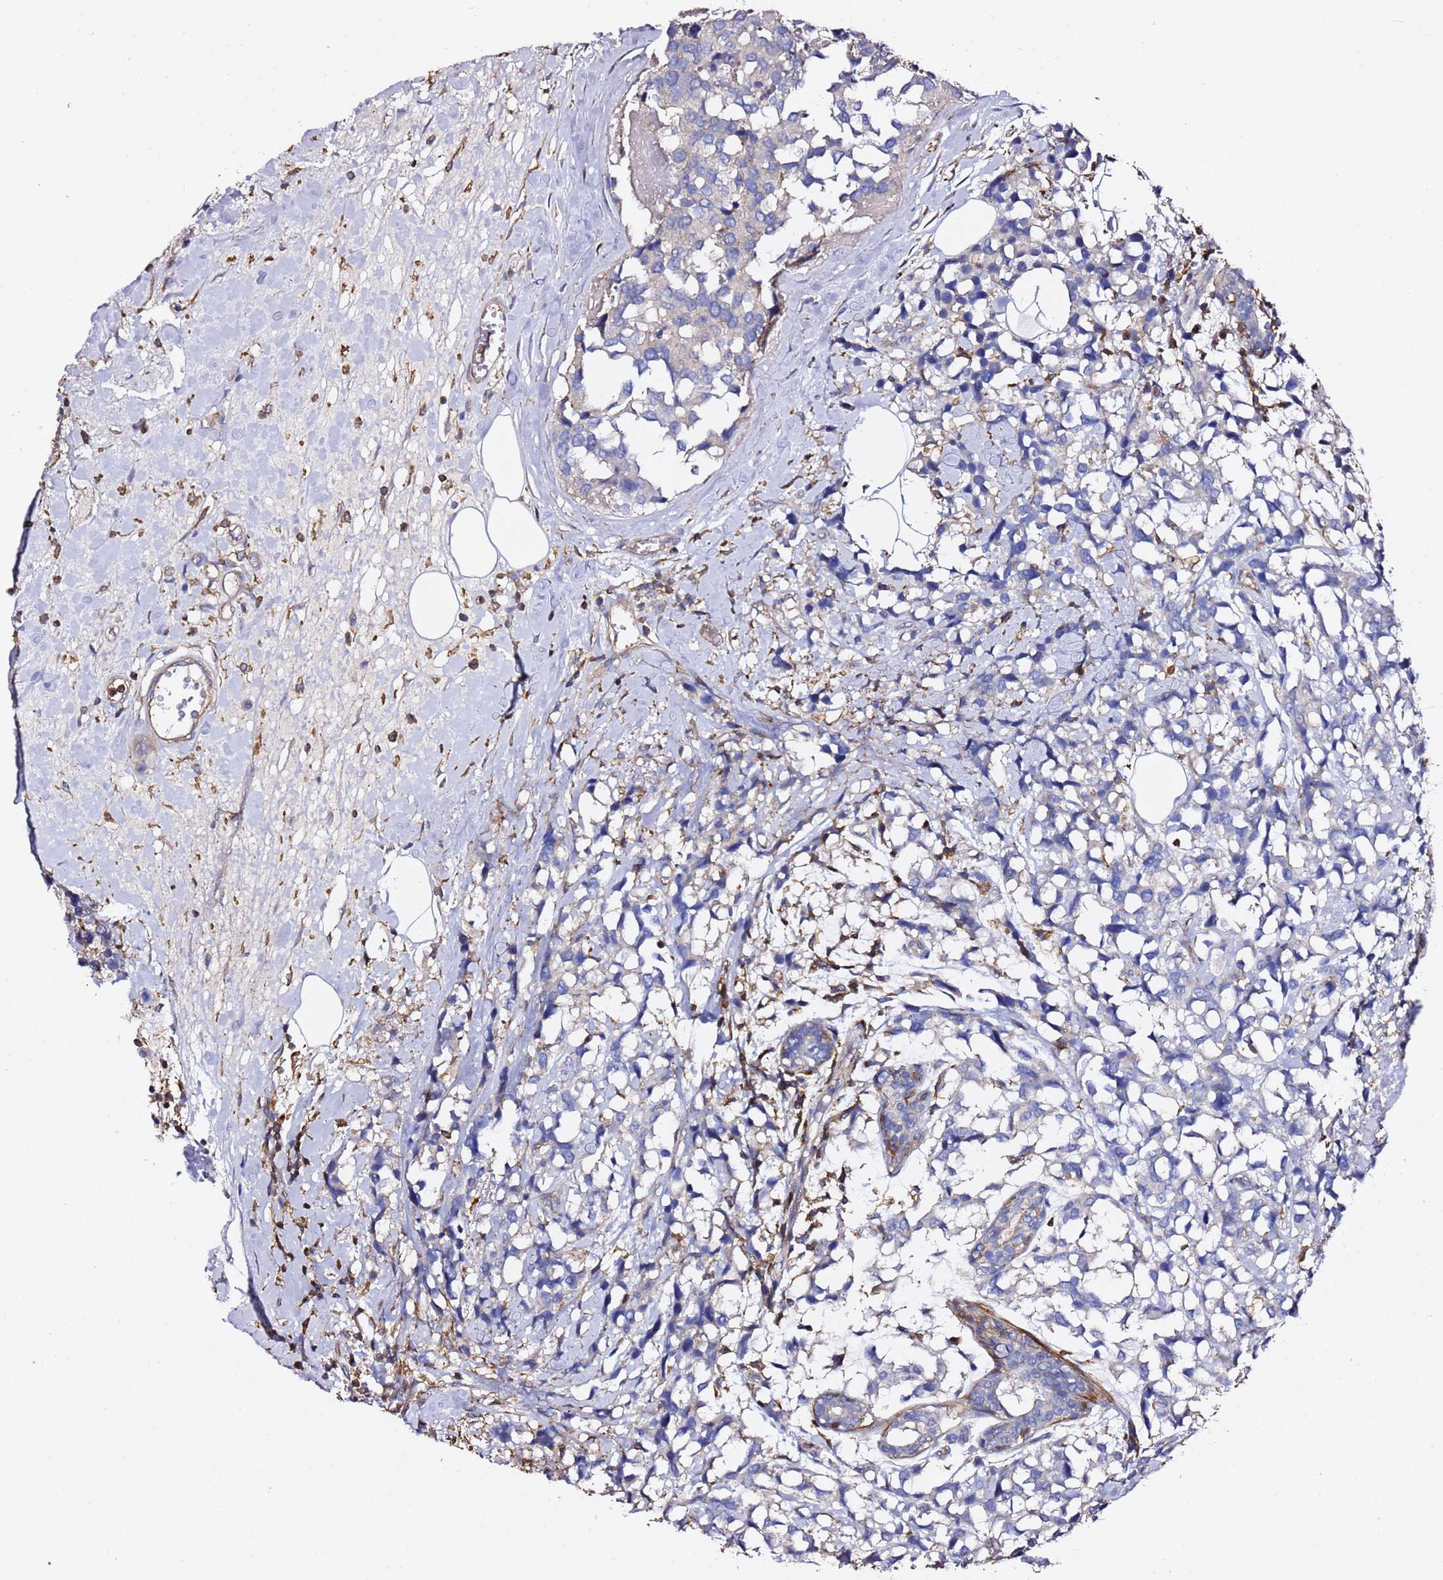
{"staining": {"intensity": "negative", "quantity": "none", "location": "none"}, "tissue": "breast cancer", "cell_type": "Tumor cells", "image_type": "cancer", "snomed": [{"axis": "morphology", "description": "Lobular carcinoma"}, {"axis": "topography", "description": "Breast"}], "caption": "Immunohistochemistry histopathology image of neoplastic tissue: breast cancer (lobular carcinoma) stained with DAB reveals no significant protein positivity in tumor cells. (Immunohistochemistry, brightfield microscopy, high magnification).", "gene": "ZFP36L2", "patient": {"sex": "female", "age": 59}}